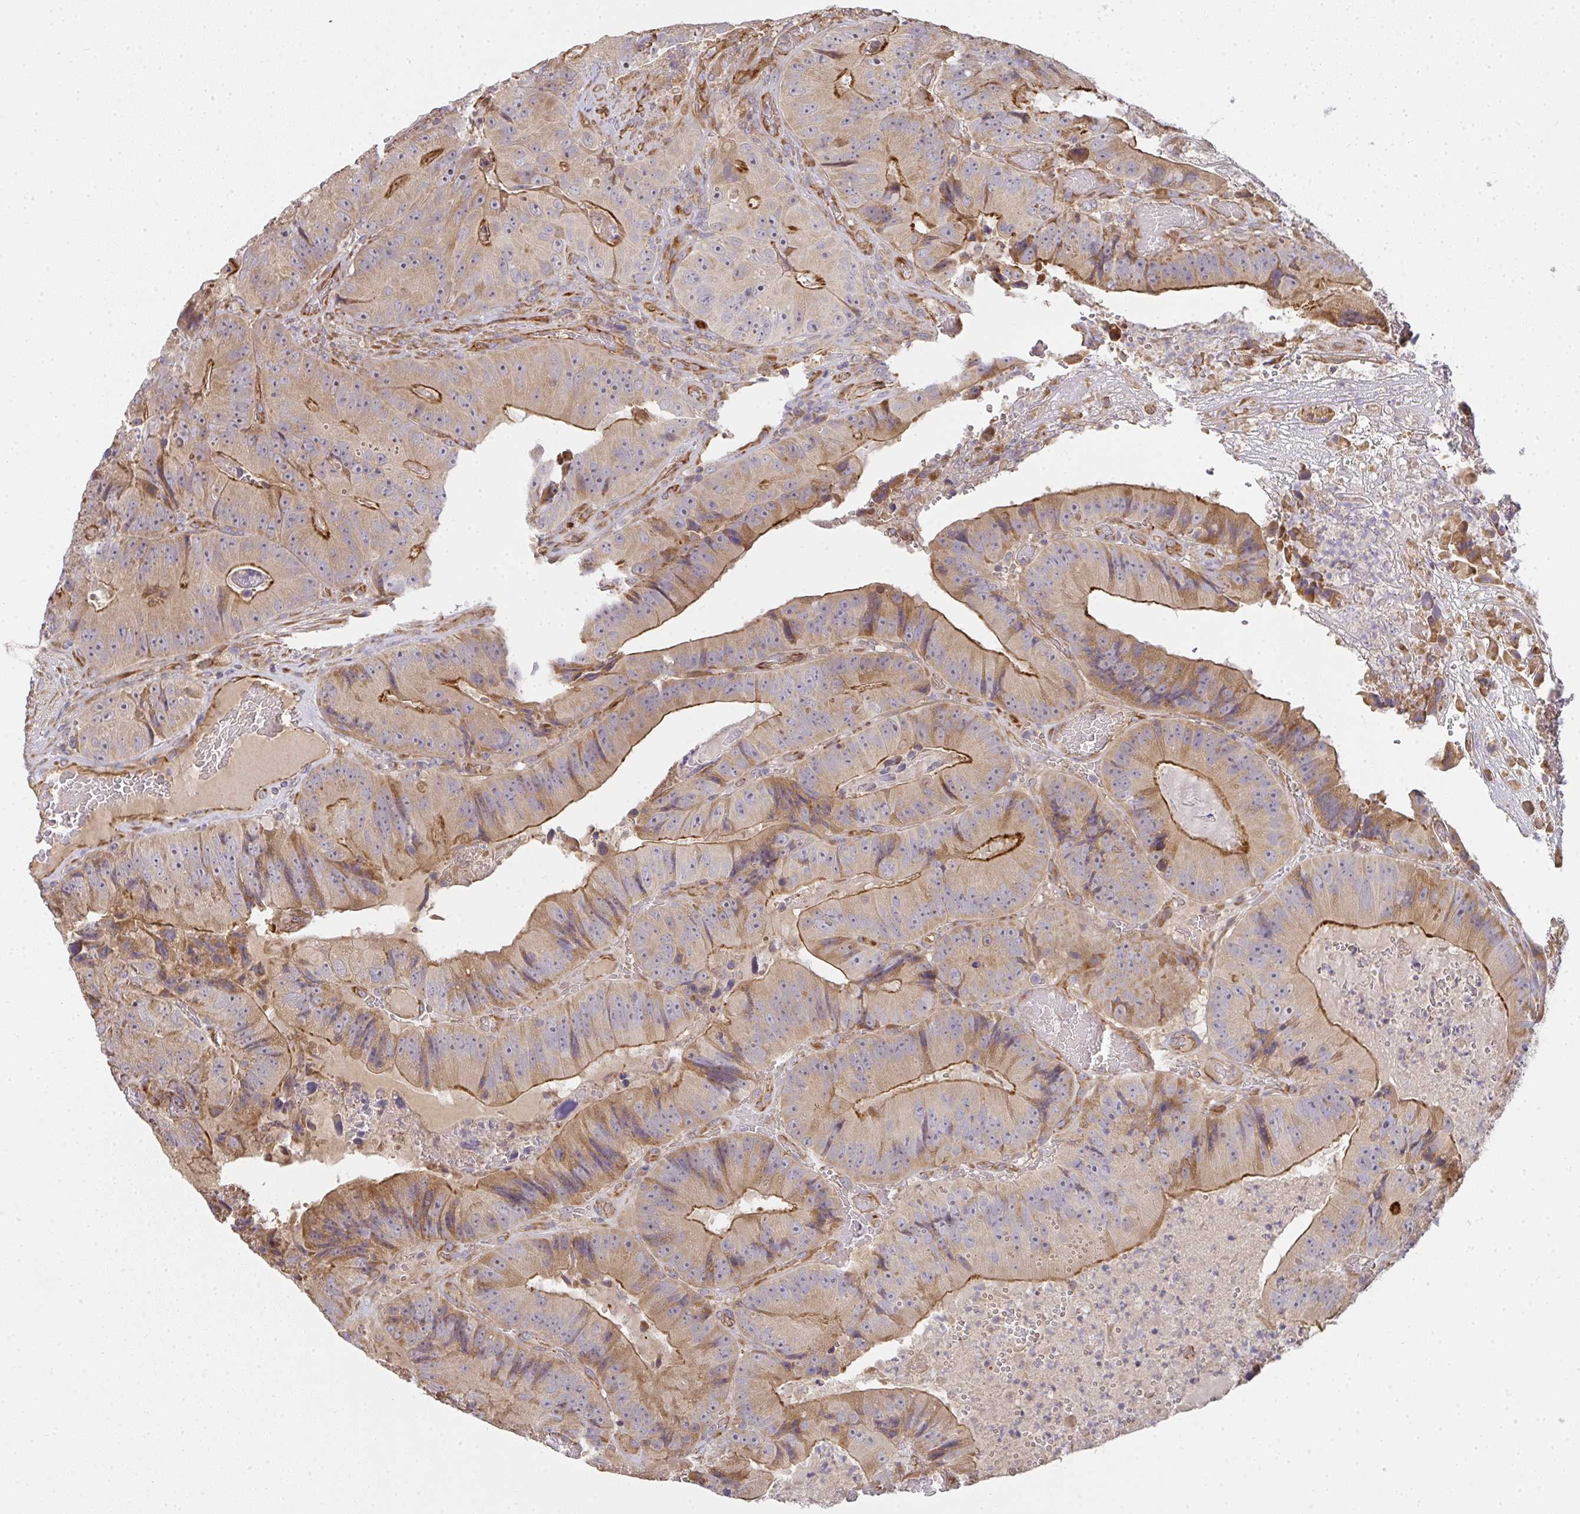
{"staining": {"intensity": "moderate", "quantity": ">75%", "location": "cytoplasmic/membranous"}, "tissue": "colorectal cancer", "cell_type": "Tumor cells", "image_type": "cancer", "snomed": [{"axis": "morphology", "description": "Adenocarcinoma, NOS"}, {"axis": "topography", "description": "Colon"}], "caption": "Immunohistochemical staining of human adenocarcinoma (colorectal) displays moderate cytoplasmic/membranous protein expression in about >75% of tumor cells.", "gene": "B4GALT6", "patient": {"sex": "female", "age": 86}}